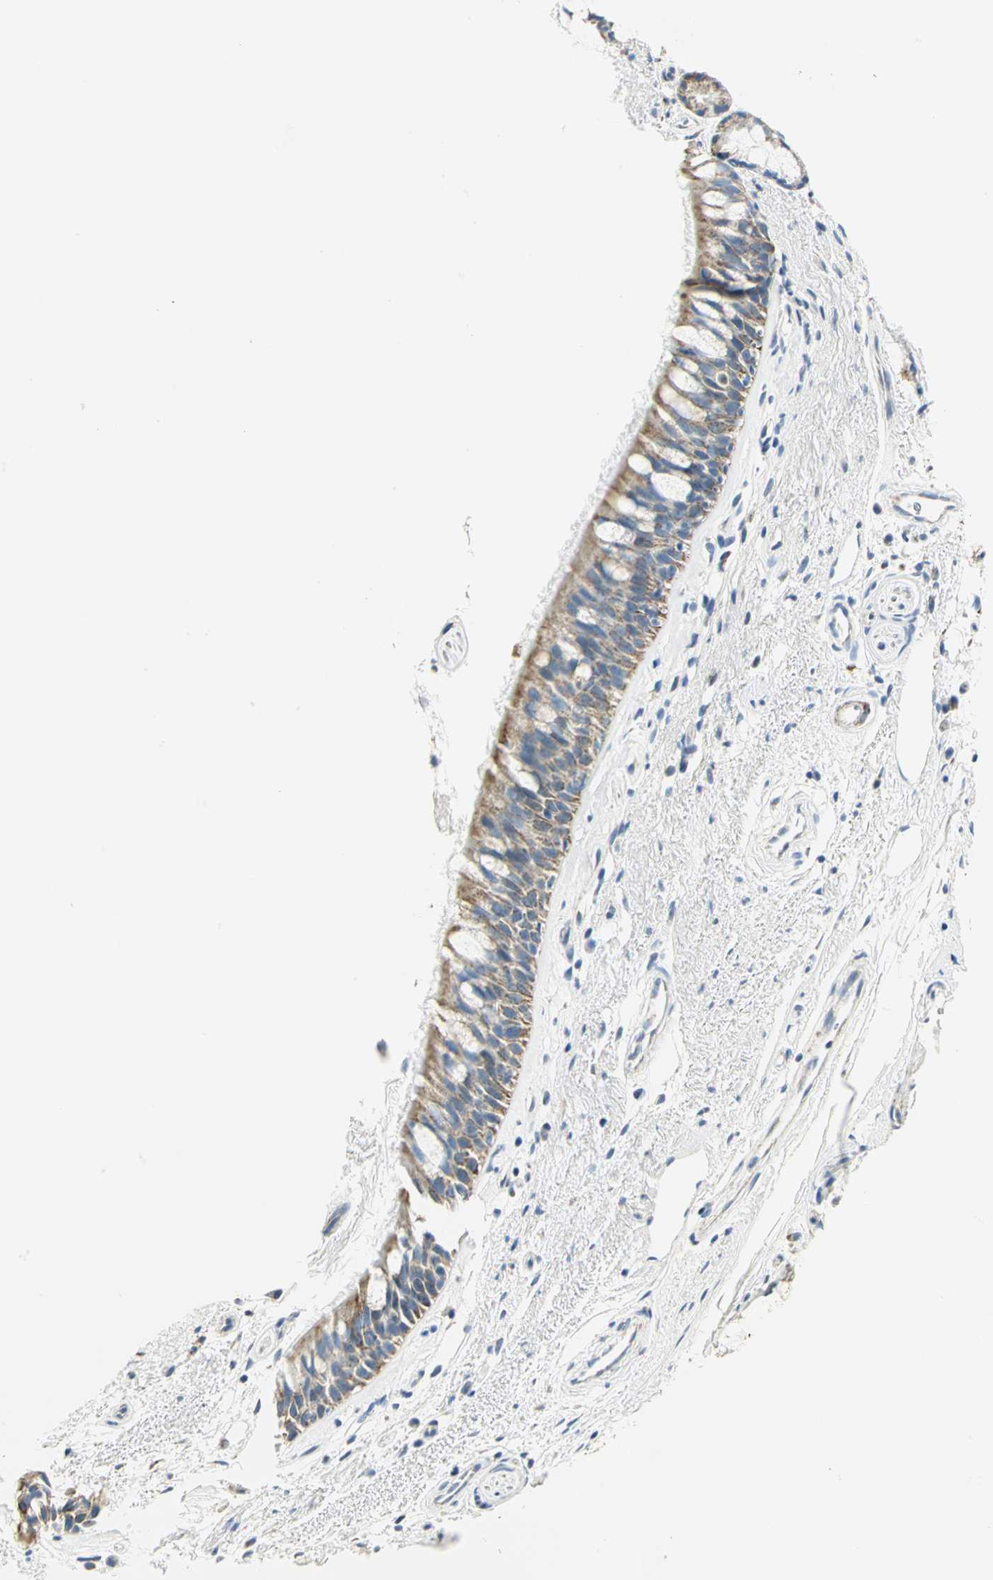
{"staining": {"intensity": "moderate", "quantity": "25%-75%", "location": "cytoplasmic/membranous"}, "tissue": "bronchus", "cell_type": "Respiratory epithelial cells", "image_type": "normal", "snomed": [{"axis": "morphology", "description": "Normal tissue, NOS"}, {"axis": "topography", "description": "Bronchus"}], "caption": "IHC image of normal bronchus: human bronchus stained using immunohistochemistry (IHC) exhibits medium levels of moderate protein expression localized specifically in the cytoplasmic/membranous of respiratory epithelial cells, appearing as a cytoplasmic/membranous brown color.", "gene": "NTRK1", "patient": {"sex": "female", "age": 54}}